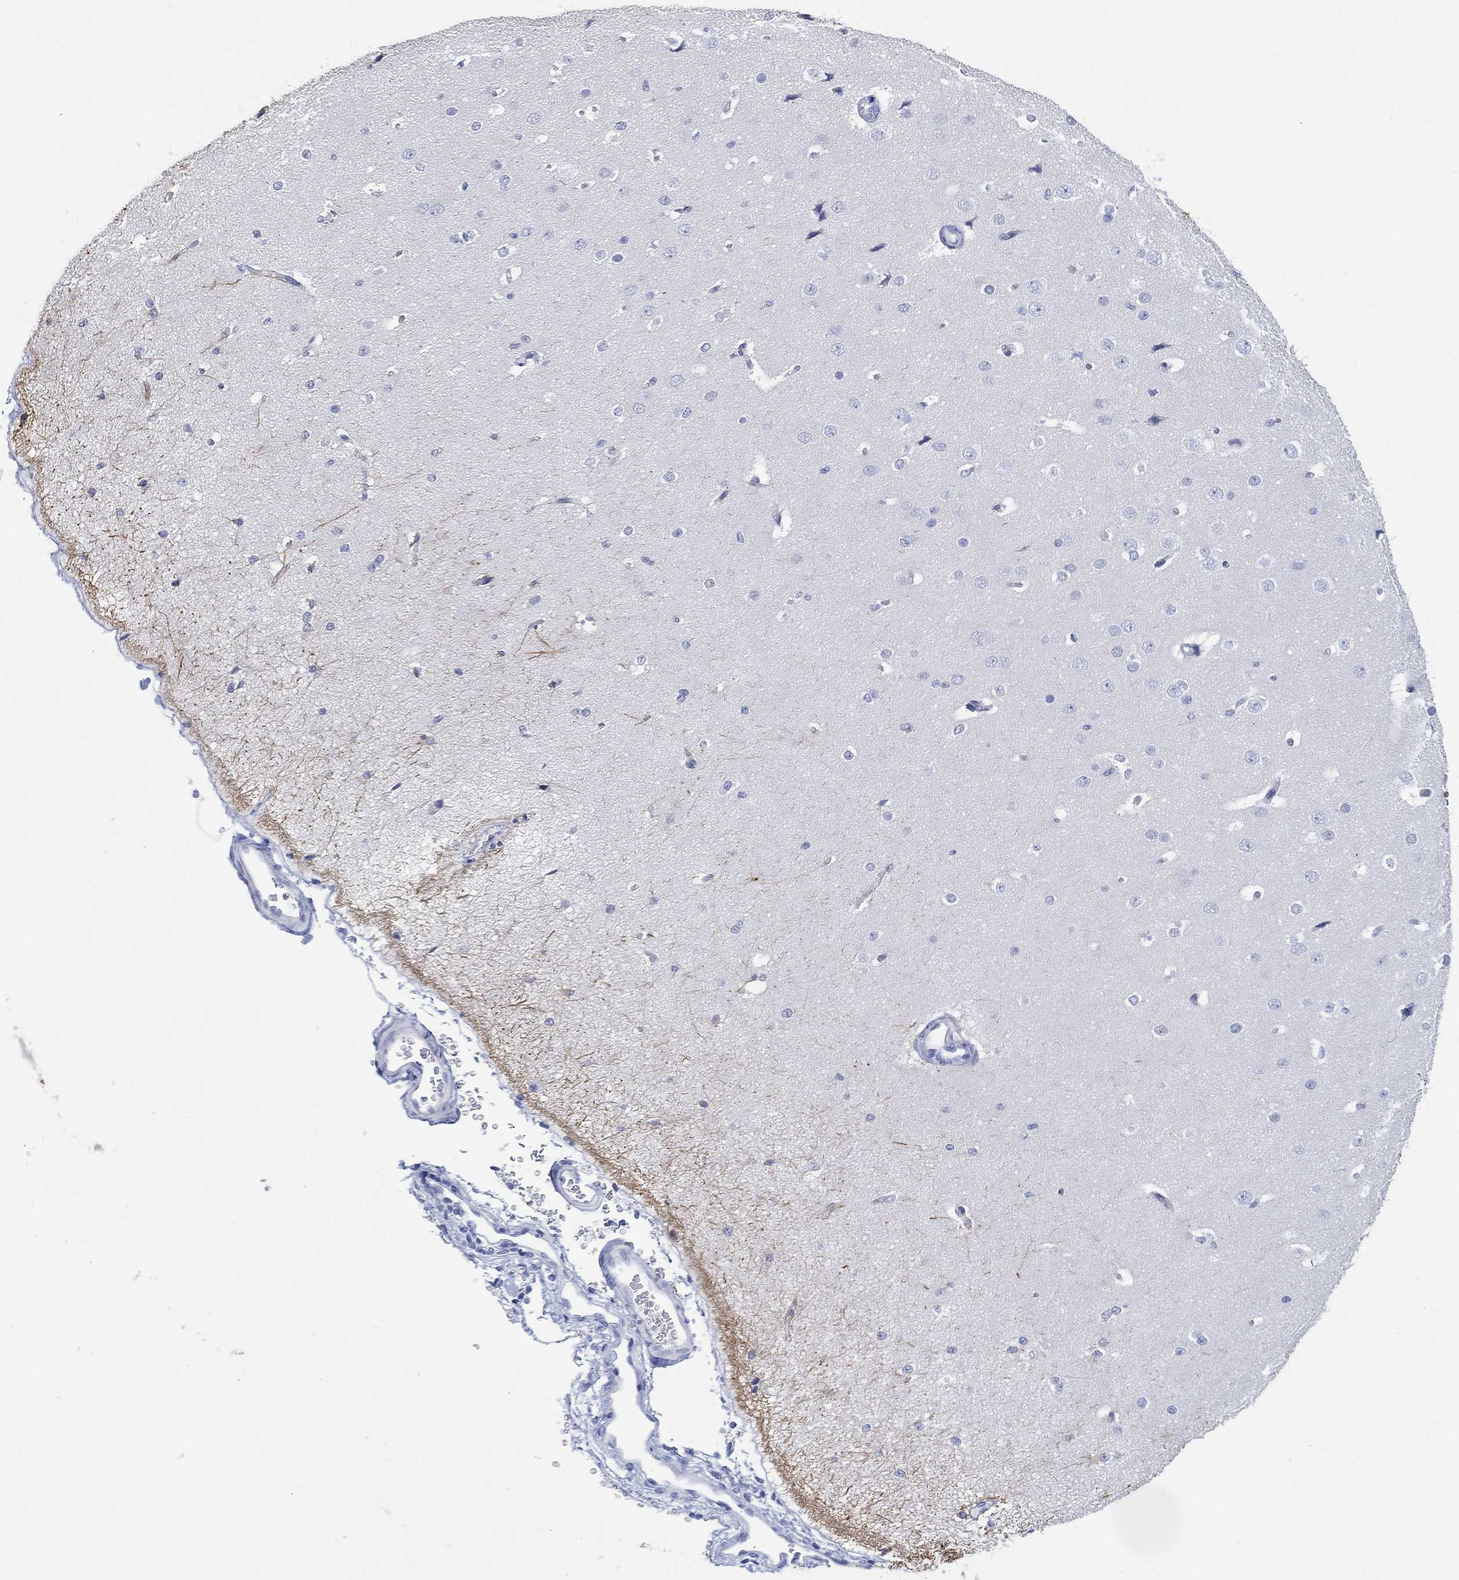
{"staining": {"intensity": "negative", "quantity": "none", "location": "none"}, "tissue": "cerebral cortex", "cell_type": "Endothelial cells", "image_type": "normal", "snomed": [{"axis": "morphology", "description": "Normal tissue, NOS"}, {"axis": "morphology", "description": "Inflammation, NOS"}, {"axis": "topography", "description": "Cerebral cortex"}], "caption": "The micrograph reveals no staining of endothelial cells in normal cerebral cortex. The staining is performed using DAB brown chromogen with nuclei counter-stained in using hematoxylin.", "gene": "FMO1", "patient": {"sex": "male", "age": 6}}